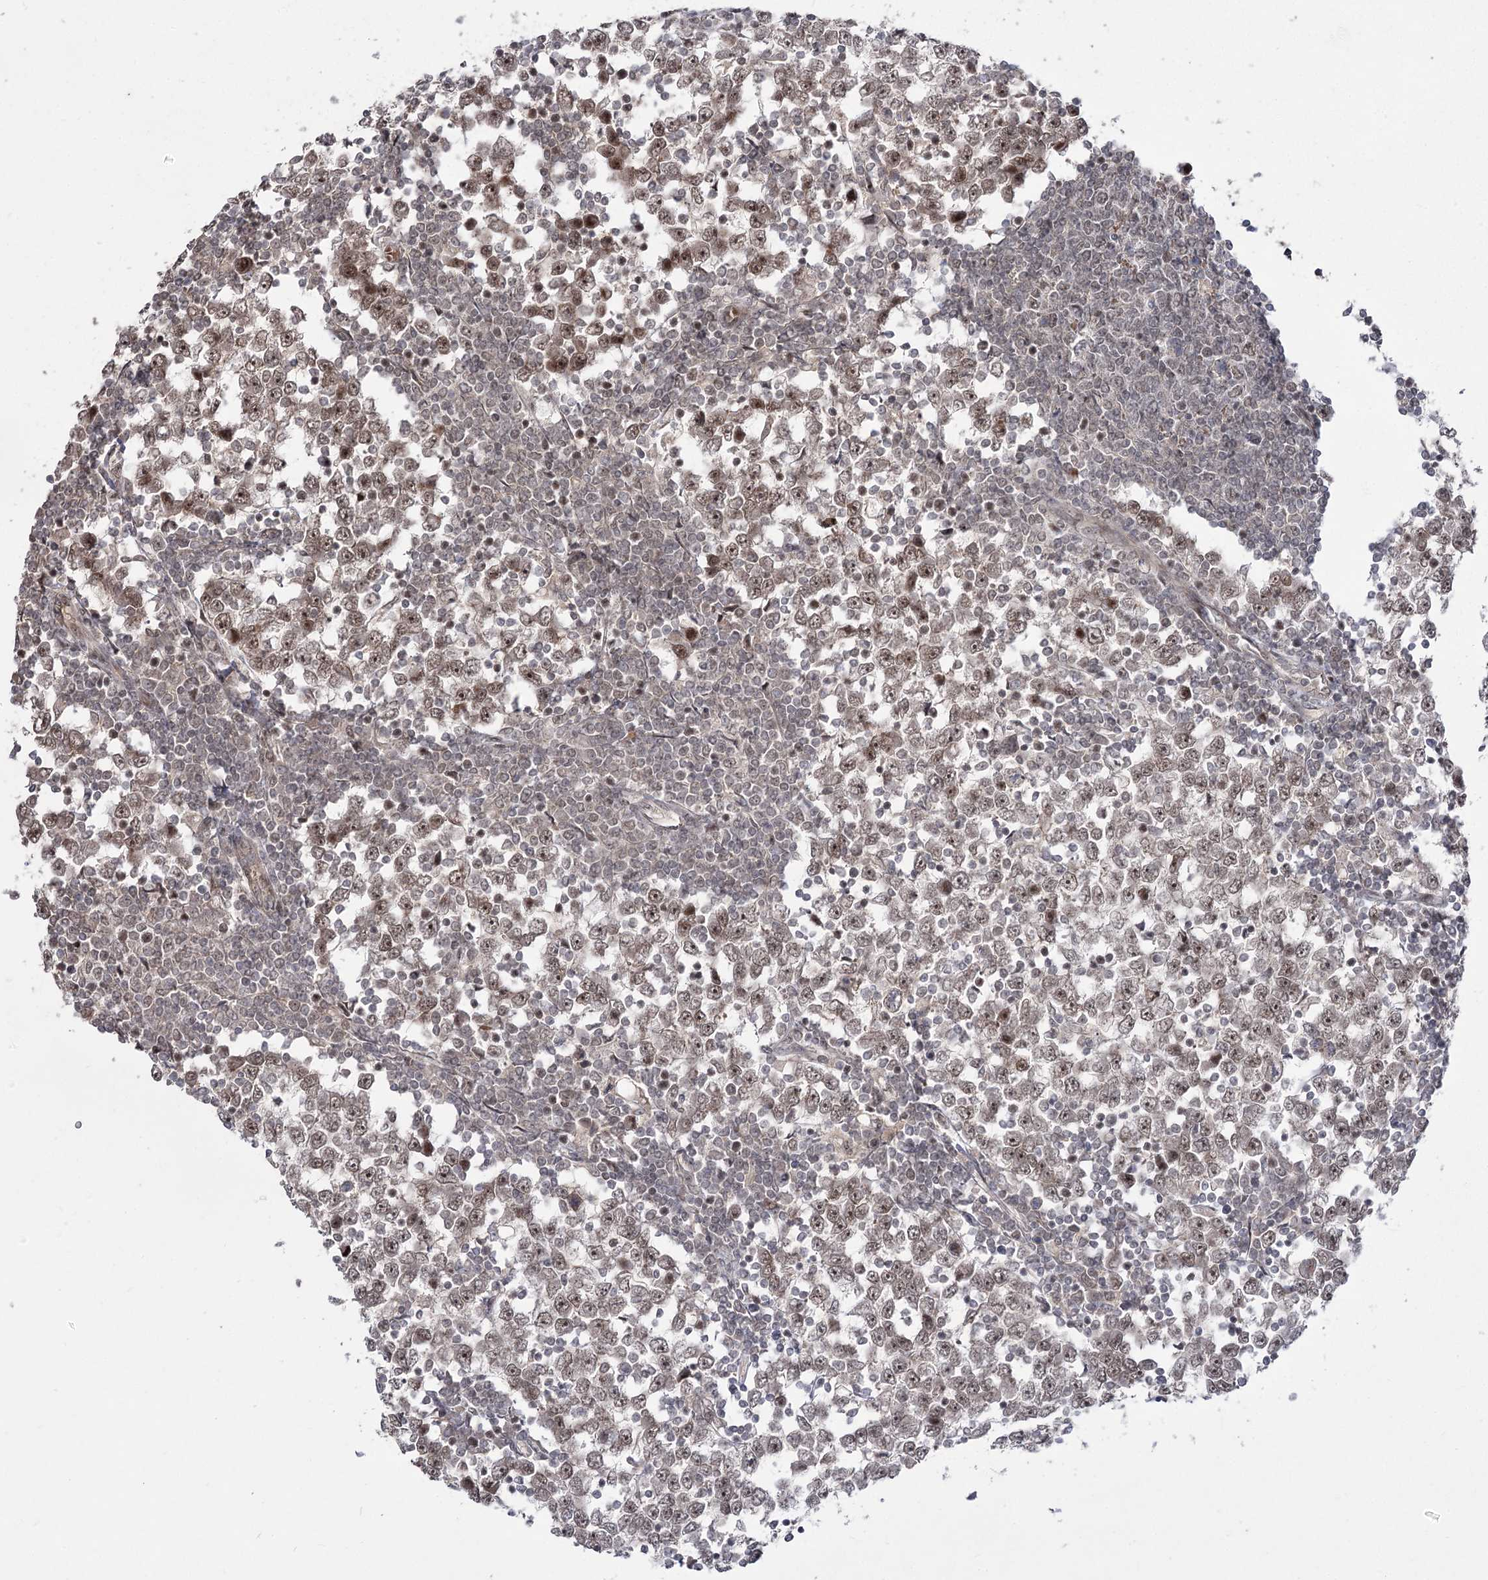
{"staining": {"intensity": "moderate", "quantity": ">75%", "location": "nuclear"}, "tissue": "testis cancer", "cell_type": "Tumor cells", "image_type": "cancer", "snomed": [{"axis": "morphology", "description": "Seminoma, NOS"}, {"axis": "topography", "description": "Testis"}], "caption": "Testis cancer tissue shows moderate nuclear expression in about >75% of tumor cells The staining was performed using DAB to visualize the protein expression in brown, while the nuclei were stained in blue with hematoxylin (Magnification: 20x).", "gene": "HELQ", "patient": {"sex": "male", "age": 65}}